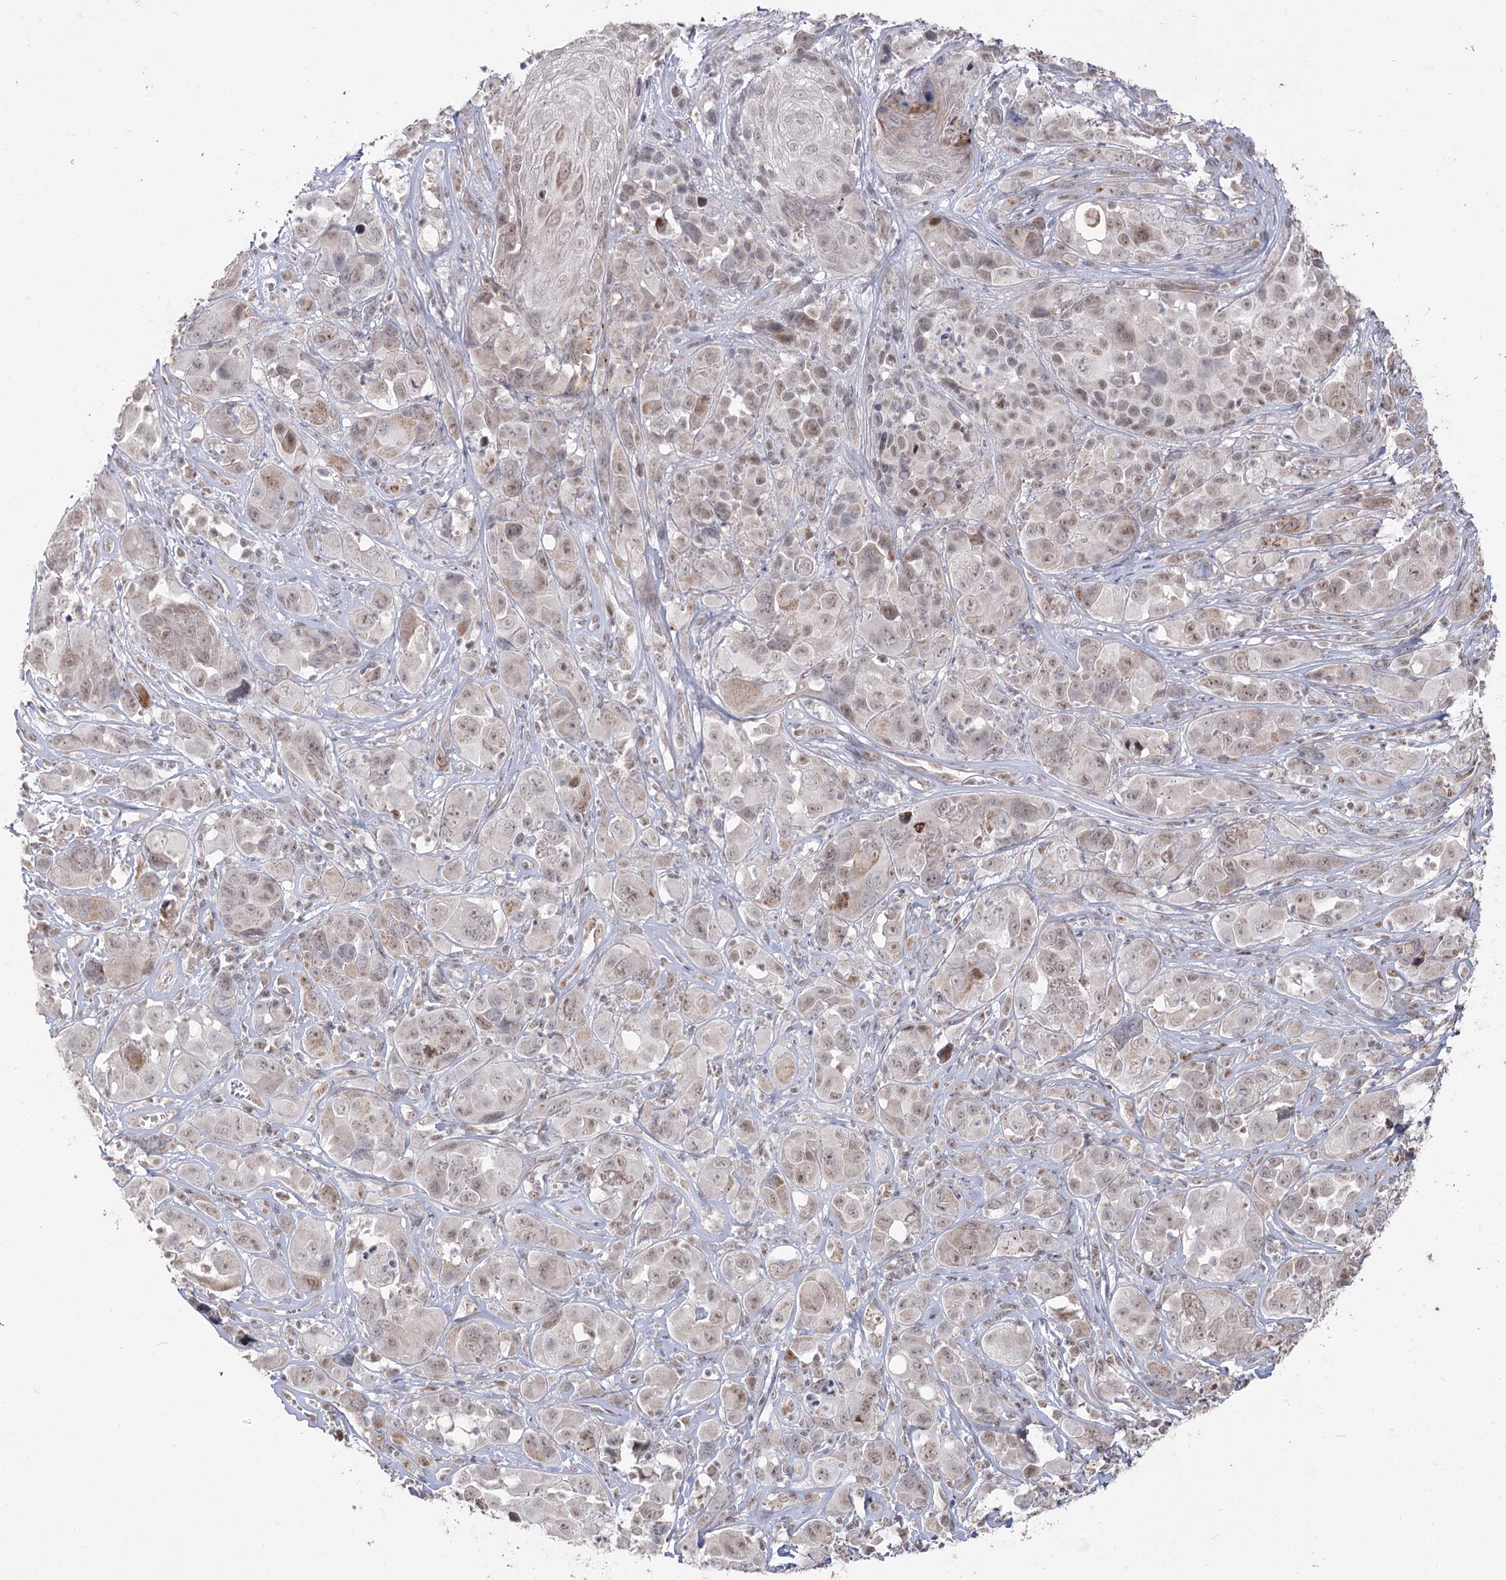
{"staining": {"intensity": "weak", "quantity": "<25%", "location": "cytoplasmic/membranous,nuclear"}, "tissue": "melanoma", "cell_type": "Tumor cells", "image_type": "cancer", "snomed": [{"axis": "morphology", "description": "Malignant melanoma, NOS"}, {"axis": "topography", "description": "Skin of trunk"}], "caption": "Tumor cells show no significant staining in melanoma.", "gene": "RUFY4", "patient": {"sex": "male", "age": 71}}